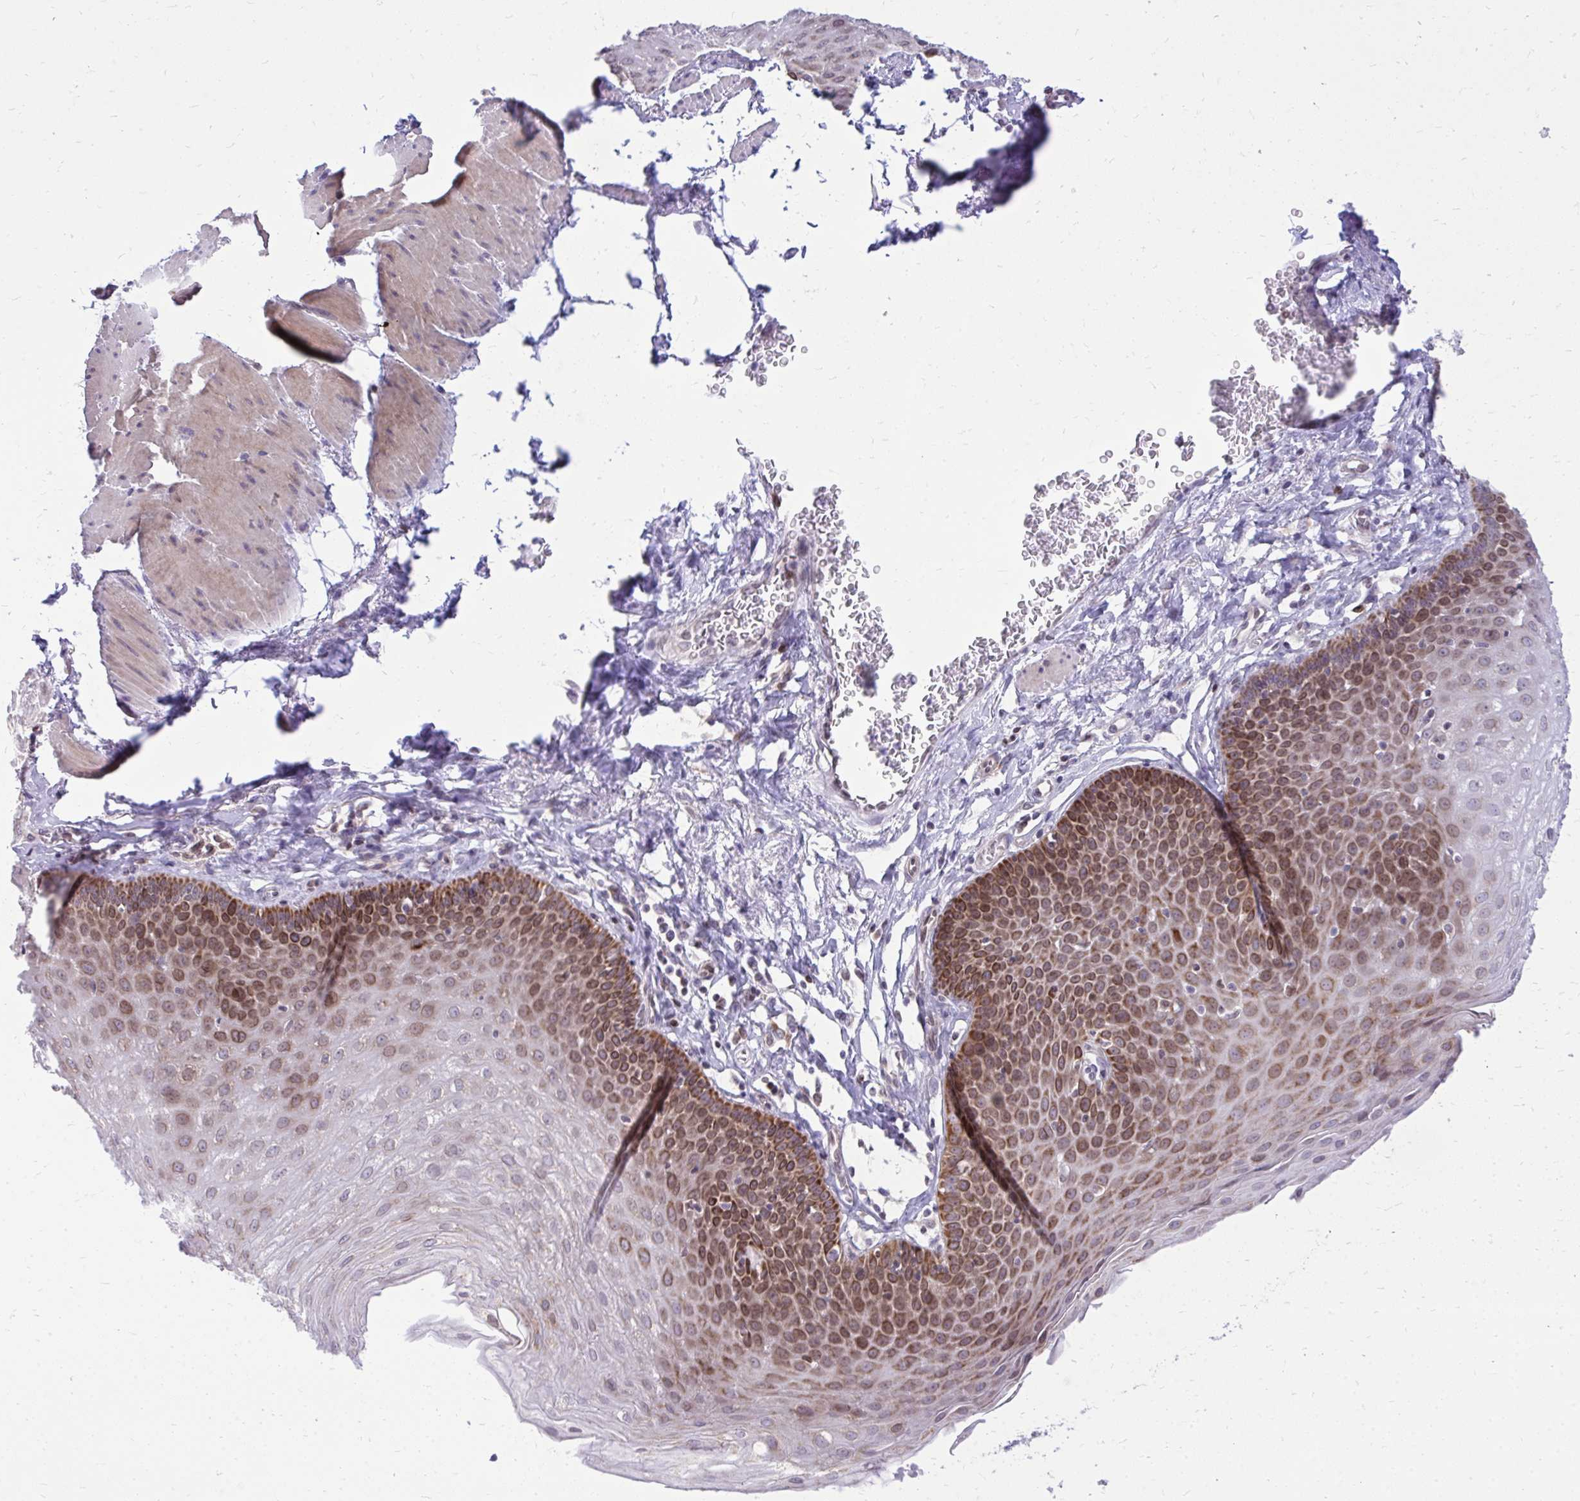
{"staining": {"intensity": "moderate", "quantity": "25%-75%", "location": "cytoplasmic/membranous,nuclear"}, "tissue": "esophagus", "cell_type": "Squamous epithelial cells", "image_type": "normal", "snomed": [{"axis": "morphology", "description": "Normal tissue, NOS"}, {"axis": "topography", "description": "Esophagus"}], "caption": "Esophagus stained for a protein reveals moderate cytoplasmic/membranous,nuclear positivity in squamous epithelial cells. (DAB (3,3'-diaminobenzidine) IHC with brightfield microscopy, high magnification).", "gene": "RPS6KA2", "patient": {"sex": "female", "age": 81}}